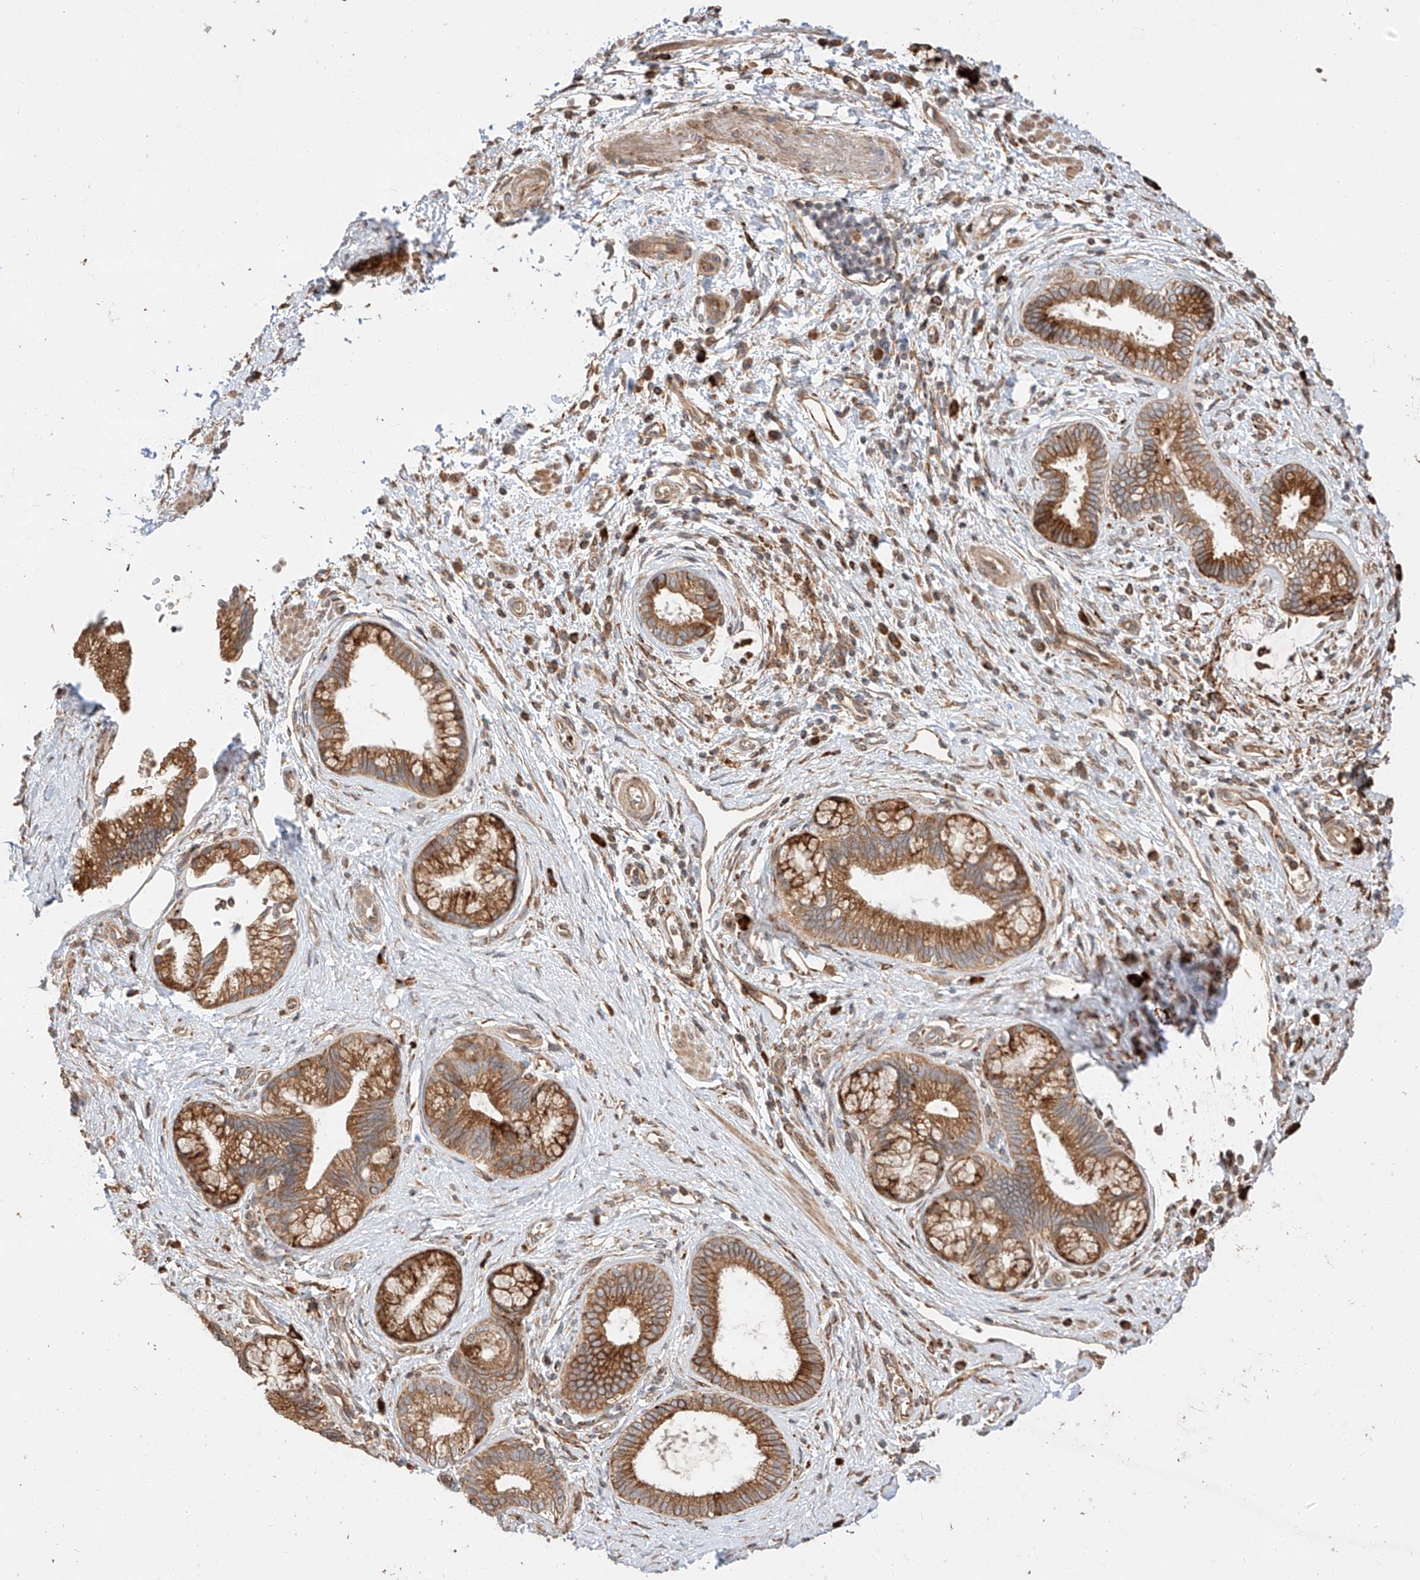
{"staining": {"intensity": "strong", "quantity": ">75%", "location": "cytoplasmic/membranous"}, "tissue": "pancreatic cancer", "cell_type": "Tumor cells", "image_type": "cancer", "snomed": [{"axis": "morphology", "description": "Adenocarcinoma, NOS"}, {"axis": "topography", "description": "Pancreas"}], "caption": "A photomicrograph of human adenocarcinoma (pancreatic) stained for a protein shows strong cytoplasmic/membranous brown staining in tumor cells.", "gene": "ZNF84", "patient": {"sex": "female", "age": 73}}